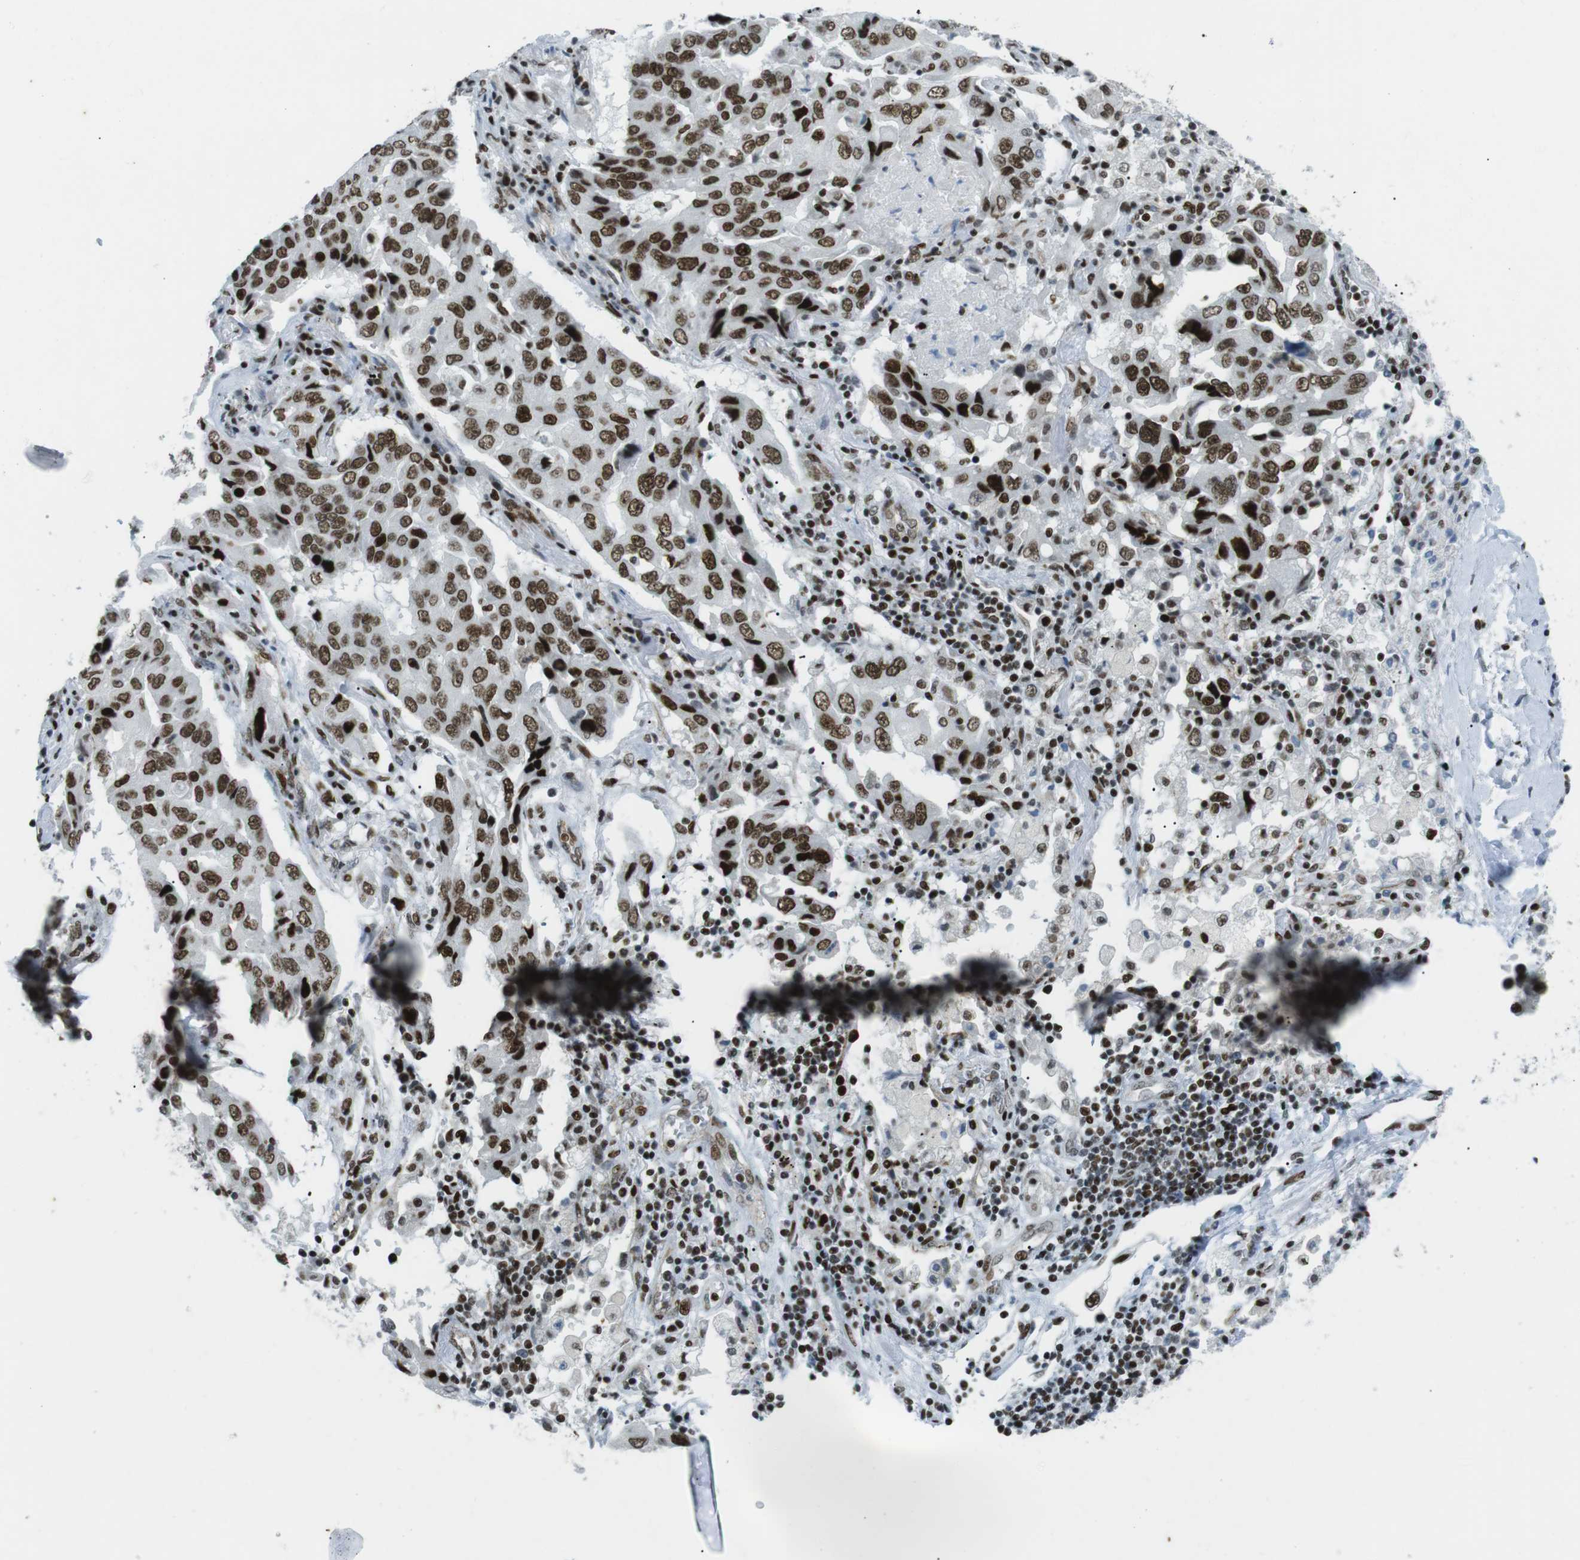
{"staining": {"intensity": "strong", "quantity": ">75%", "location": "nuclear"}, "tissue": "lung cancer", "cell_type": "Tumor cells", "image_type": "cancer", "snomed": [{"axis": "morphology", "description": "Adenocarcinoma, NOS"}, {"axis": "topography", "description": "Lung"}], "caption": "A brown stain labels strong nuclear staining of a protein in lung cancer tumor cells.", "gene": "ARID1A", "patient": {"sex": "female", "age": 65}}